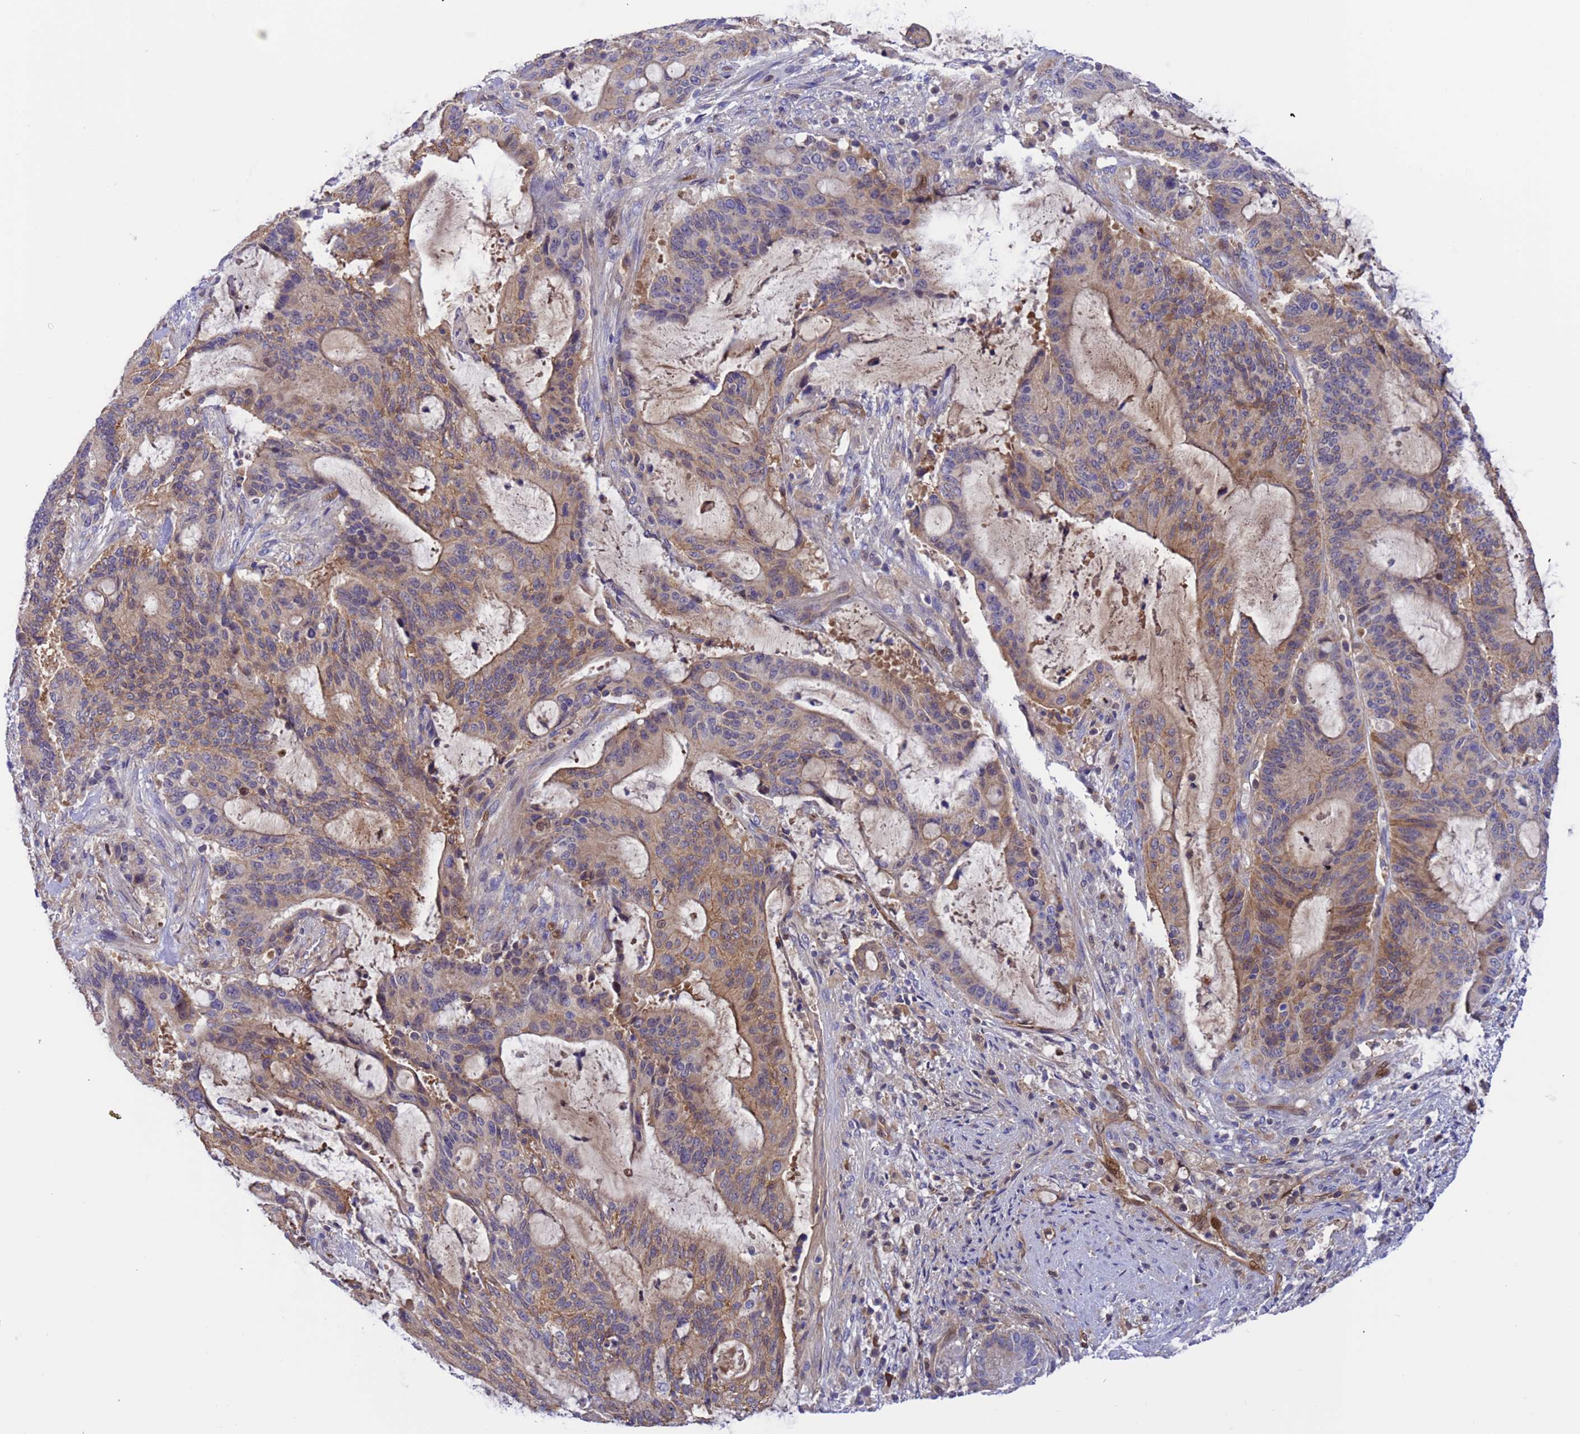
{"staining": {"intensity": "moderate", "quantity": ">75%", "location": "cytoplasmic/membranous"}, "tissue": "liver cancer", "cell_type": "Tumor cells", "image_type": "cancer", "snomed": [{"axis": "morphology", "description": "Normal tissue, NOS"}, {"axis": "morphology", "description": "Cholangiocarcinoma"}, {"axis": "topography", "description": "Liver"}, {"axis": "topography", "description": "Peripheral nerve tissue"}], "caption": "Moderate cytoplasmic/membranous protein expression is present in approximately >75% of tumor cells in cholangiocarcinoma (liver). Using DAB (3,3'-diaminobenzidine) (brown) and hematoxylin (blue) stains, captured at high magnification using brightfield microscopy.", "gene": "FOXRED1", "patient": {"sex": "female", "age": 73}}